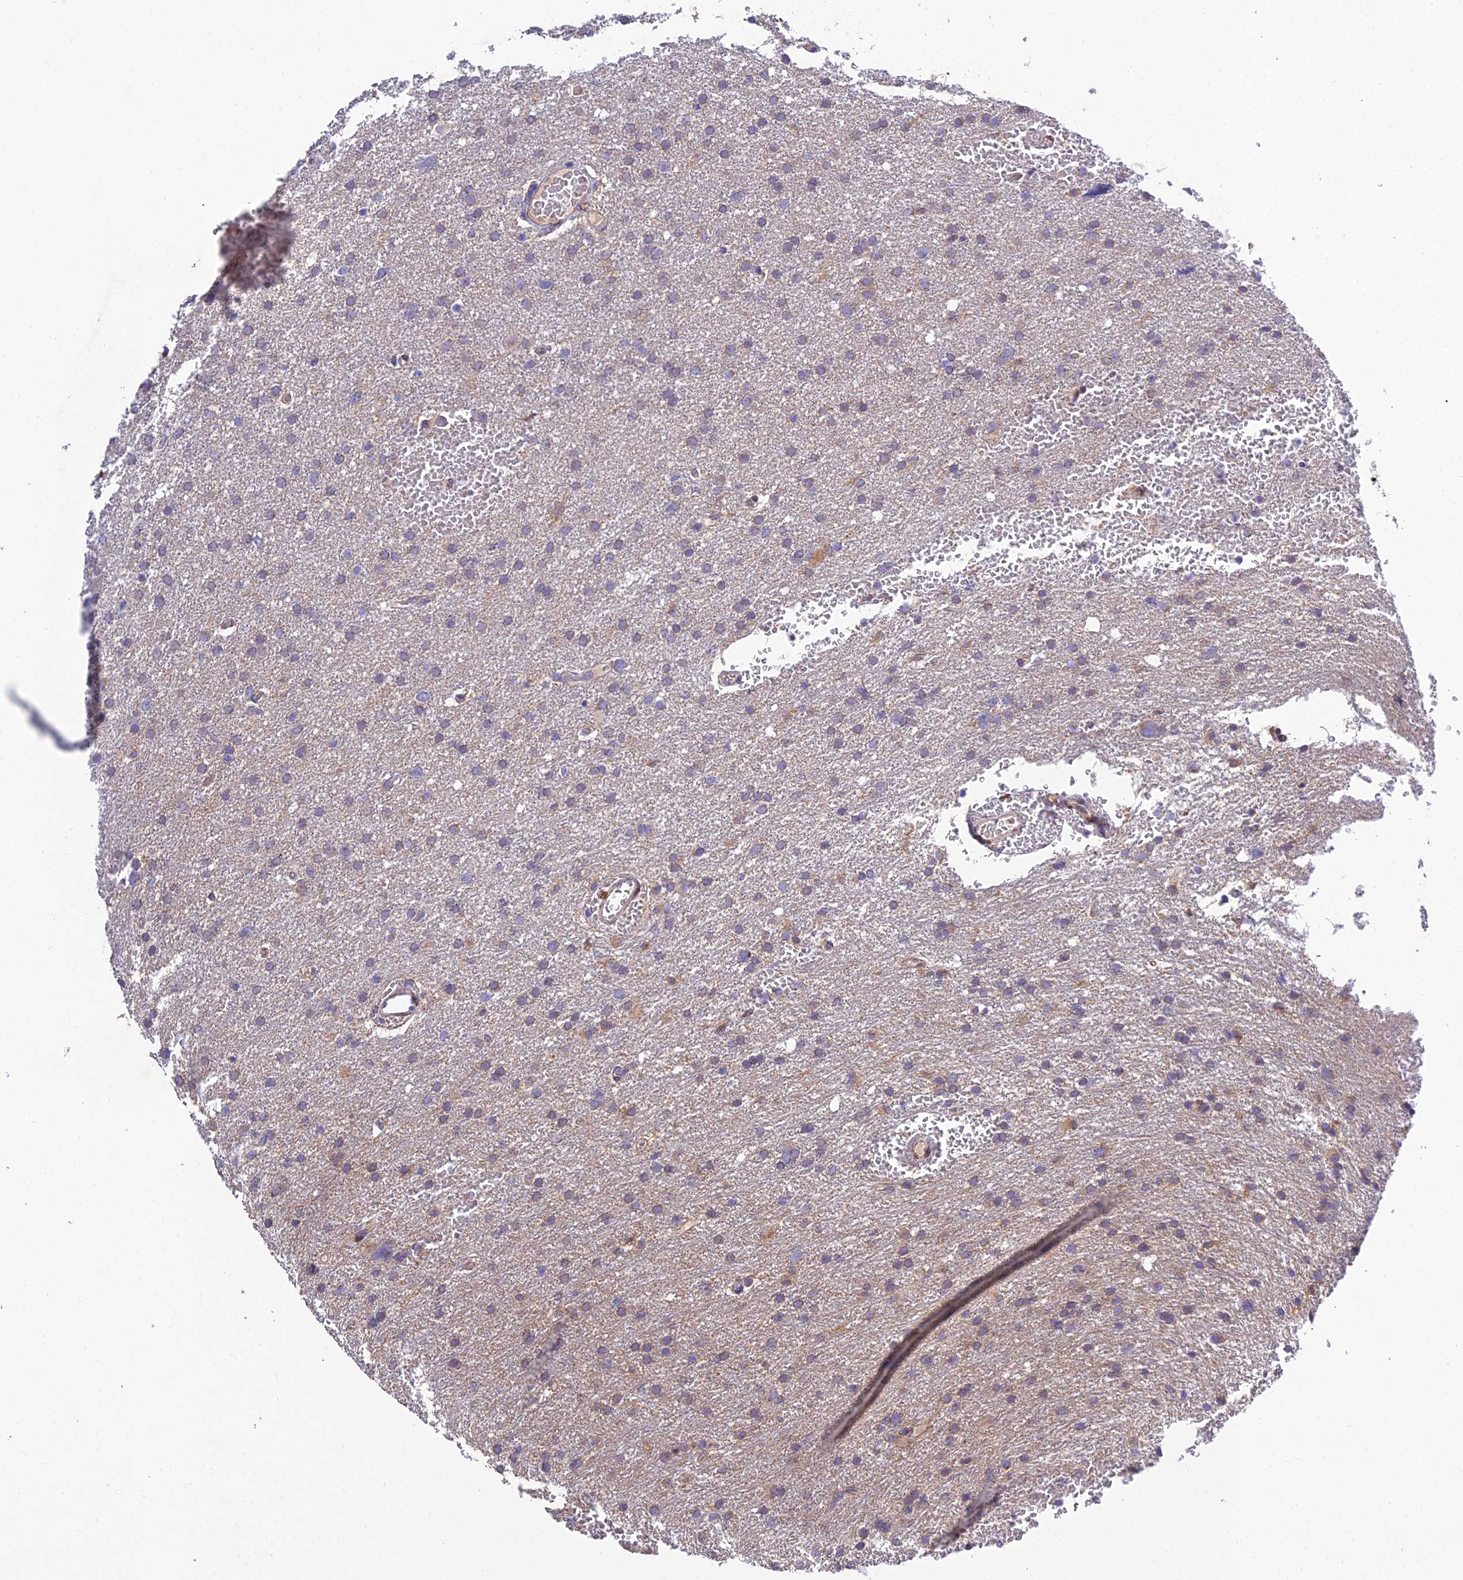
{"staining": {"intensity": "negative", "quantity": "none", "location": "none"}, "tissue": "glioma", "cell_type": "Tumor cells", "image_type": "cancer", "snomed": [{"axis": "morphology", "description": "Glioma, malignant, High grade"}, {"axis": "topography", "description": "Cerebral cortex"}], "caption": "Histopathology image shows no protein expression in tumor cells of glioma tissue.", "gene": "MGAT2", "patient": {"sex": "female", "age": 36}}